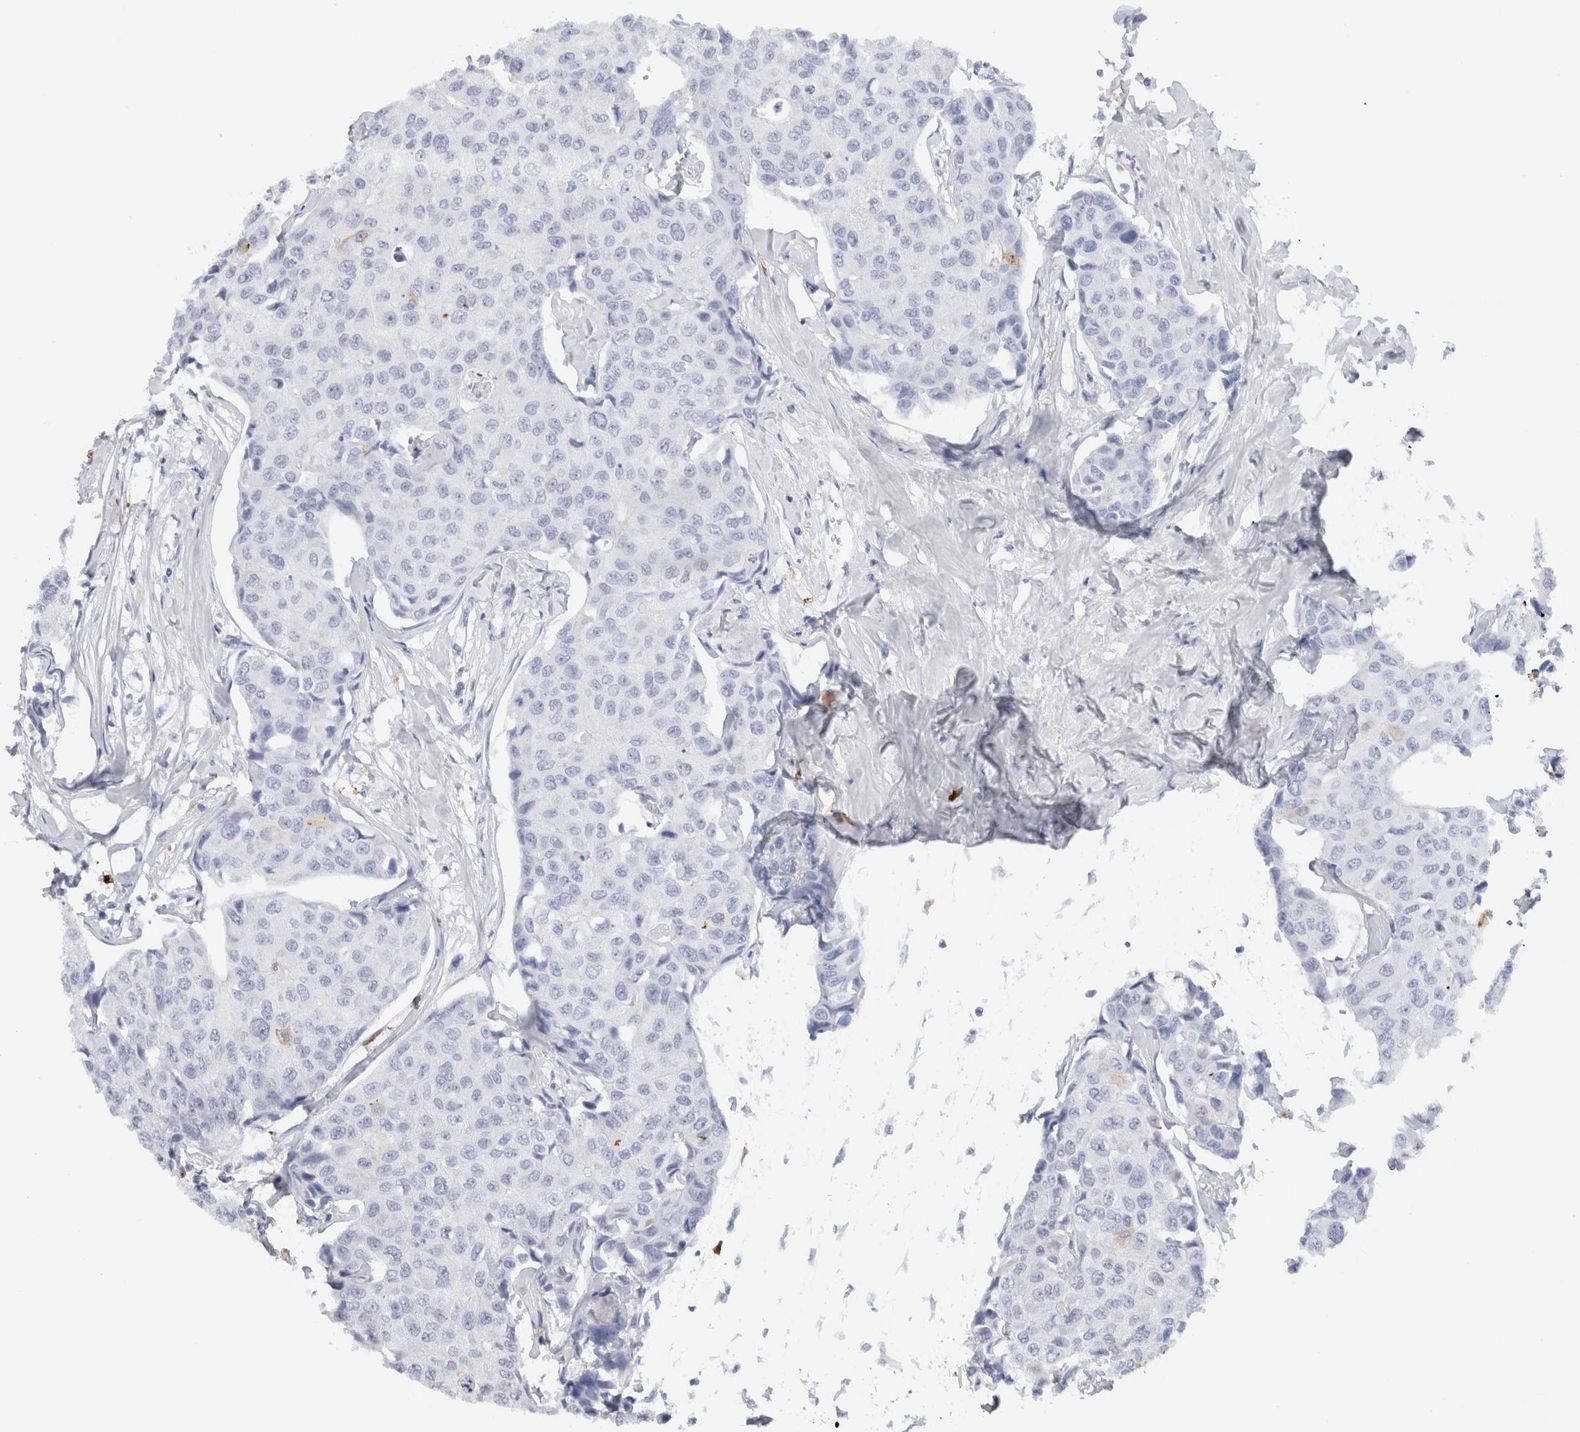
{"staining": {"intensity": "negative", "quantity": "none", "location": "none"}, "tissue": "breast cancer", "cell_type": "Tumor cells", "image_type": "cancer", "snomed": [{"axis": "morphology", "description": "Duct carcinoma"}, {"axis": "topography", "description": "Breast"}], "caption": "The micrograph demonstrates no staining of tumor cells in breast cancer (intraductal carcinoma). The staining is performed using DAB (3,3'-diaminobenzidine) brown chromogen with nuclei counter-stained in using hematoxylin.", "gene": "S100A8", "patient": {"sex": "female", "age": 80}}